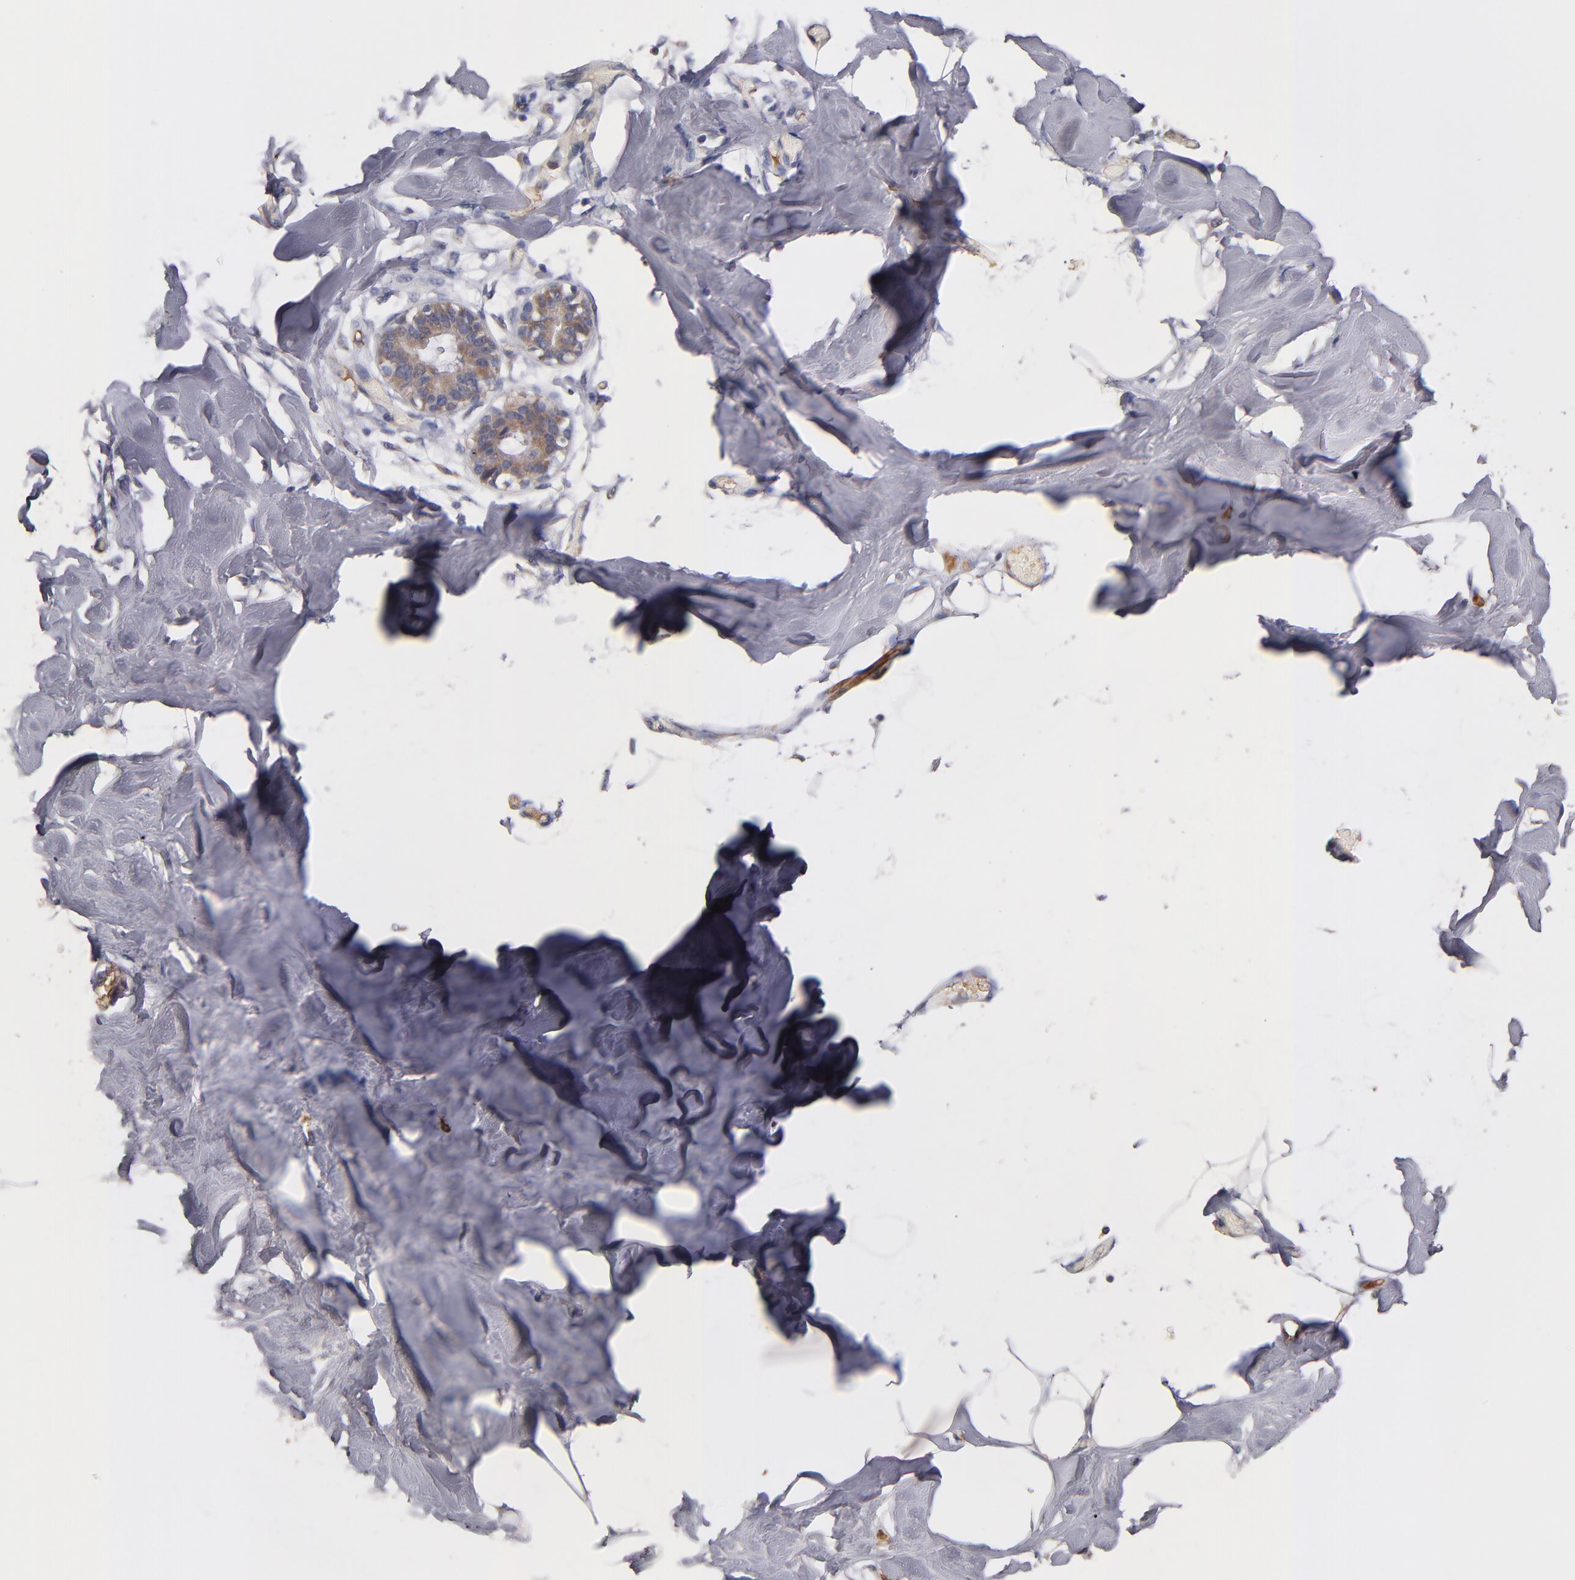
{"staining": {"intensity": "negative", "quantity": "none", "location": "none"}, "tissue": "breast", "cell_type": "Adipocytes", "image_type": "normal", "snomed": [{"axis": "morphology", "description": "Normal tissue, NOS"}, {"axis": "topography", "description": "Breast"}, {"axis": "topography", "description": "Soft tissue"}], "caption": "Histopathology image shows no significant protein expression in adipocytes of benign breast.", "gene": "DACT1", "patient": {"sex": "female", "age": 25}}